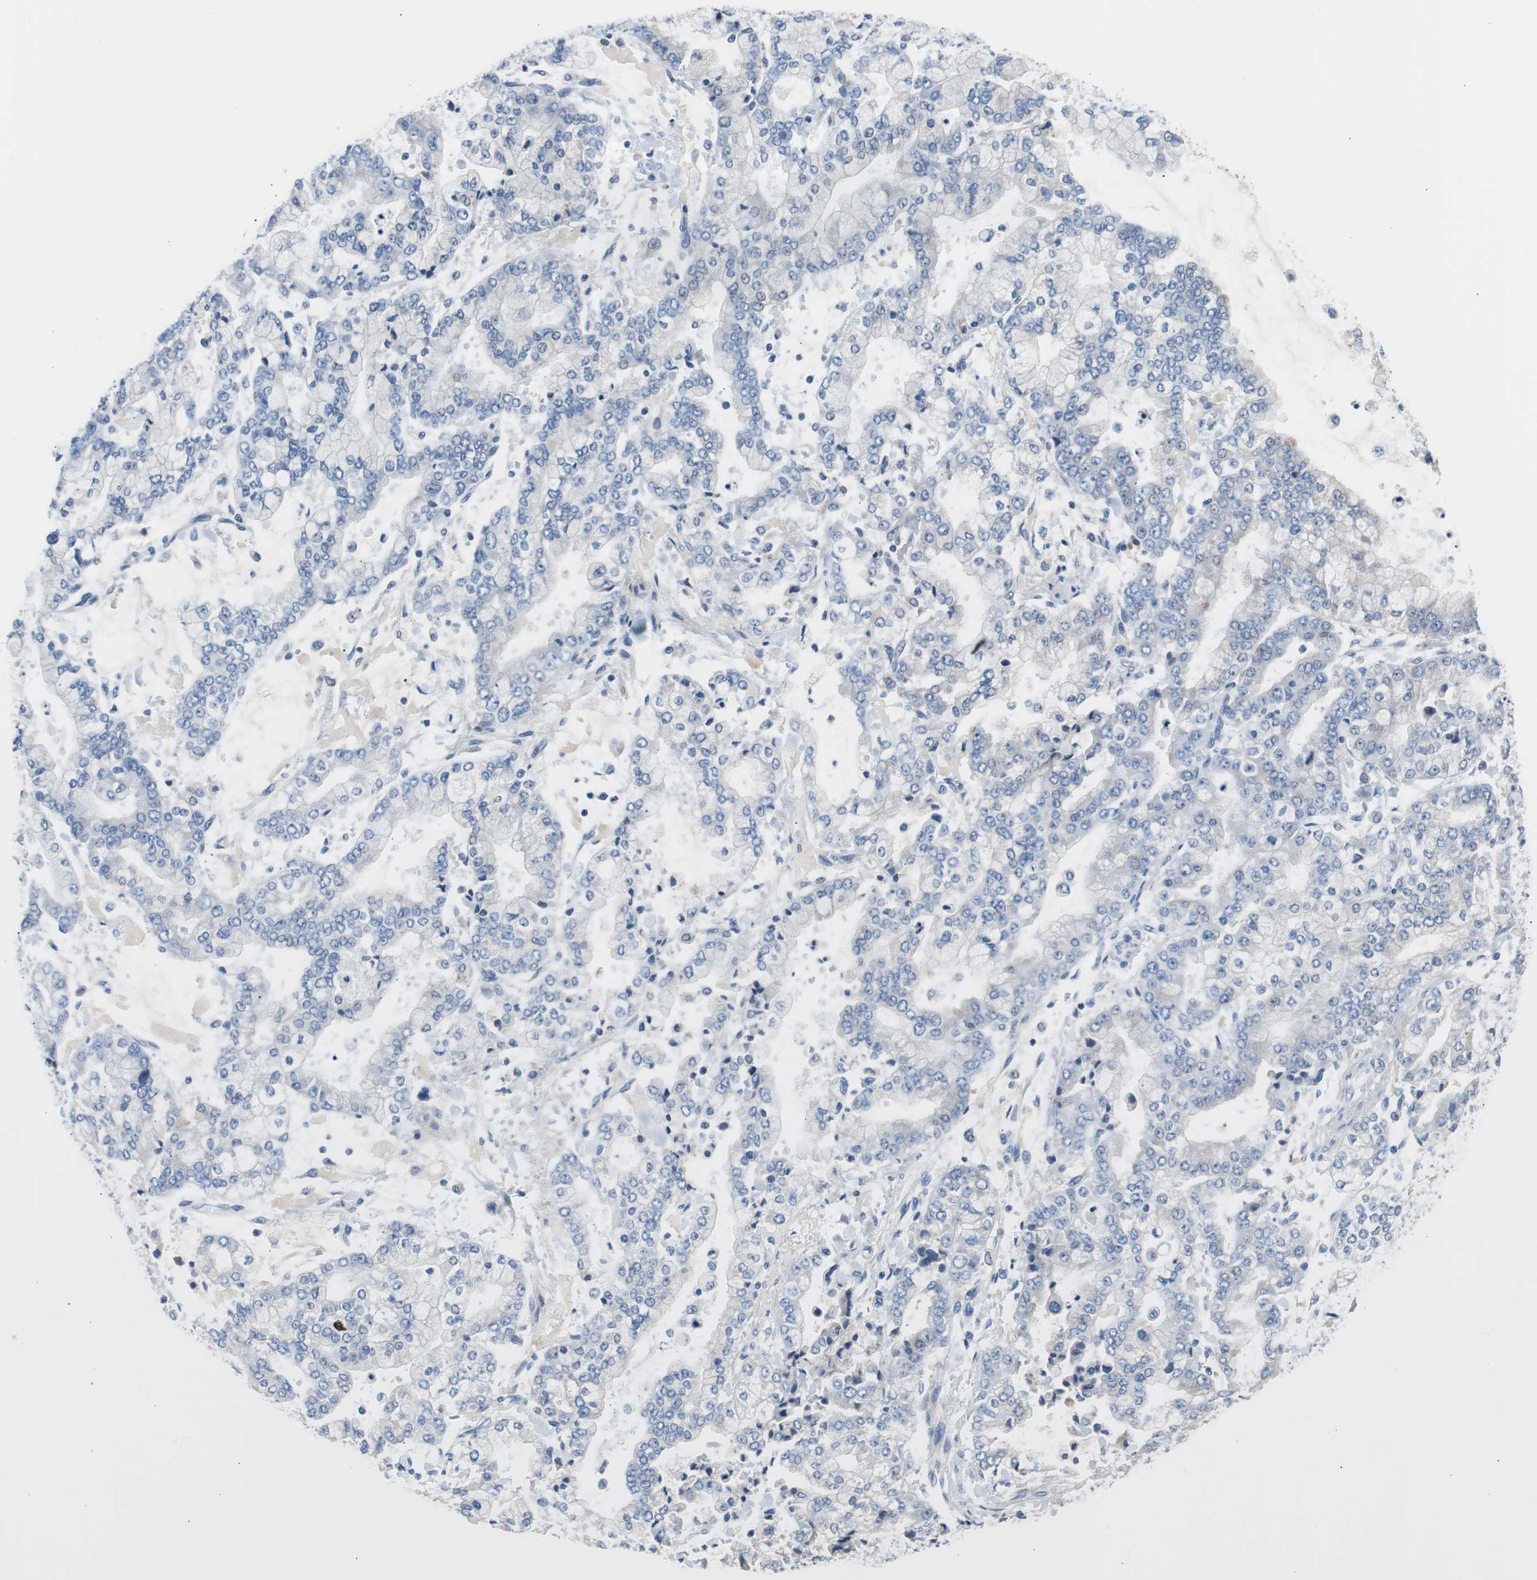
{"staining": {"intensity": "negative", "quantity": "none", "location": "none"}, "tissue": "stomach cancer", "cell_type": "Tumor cells", "image_type": "cancer", "snomed": [{"axis": "morphology", "description": "Adenocarcinoma, NOS"}, {"axis": "topography", "description": "Stomach"}], "caption": "IHC micrograph of neoplastic tissue: stomach adenocarcinoma stained with DAB (3,3'-diaminobenzidine) demonstrates no significant protein positivity in tumor cells.", "gene": "FCGR2B", "patient": {"sex": "male", "age": 76}}